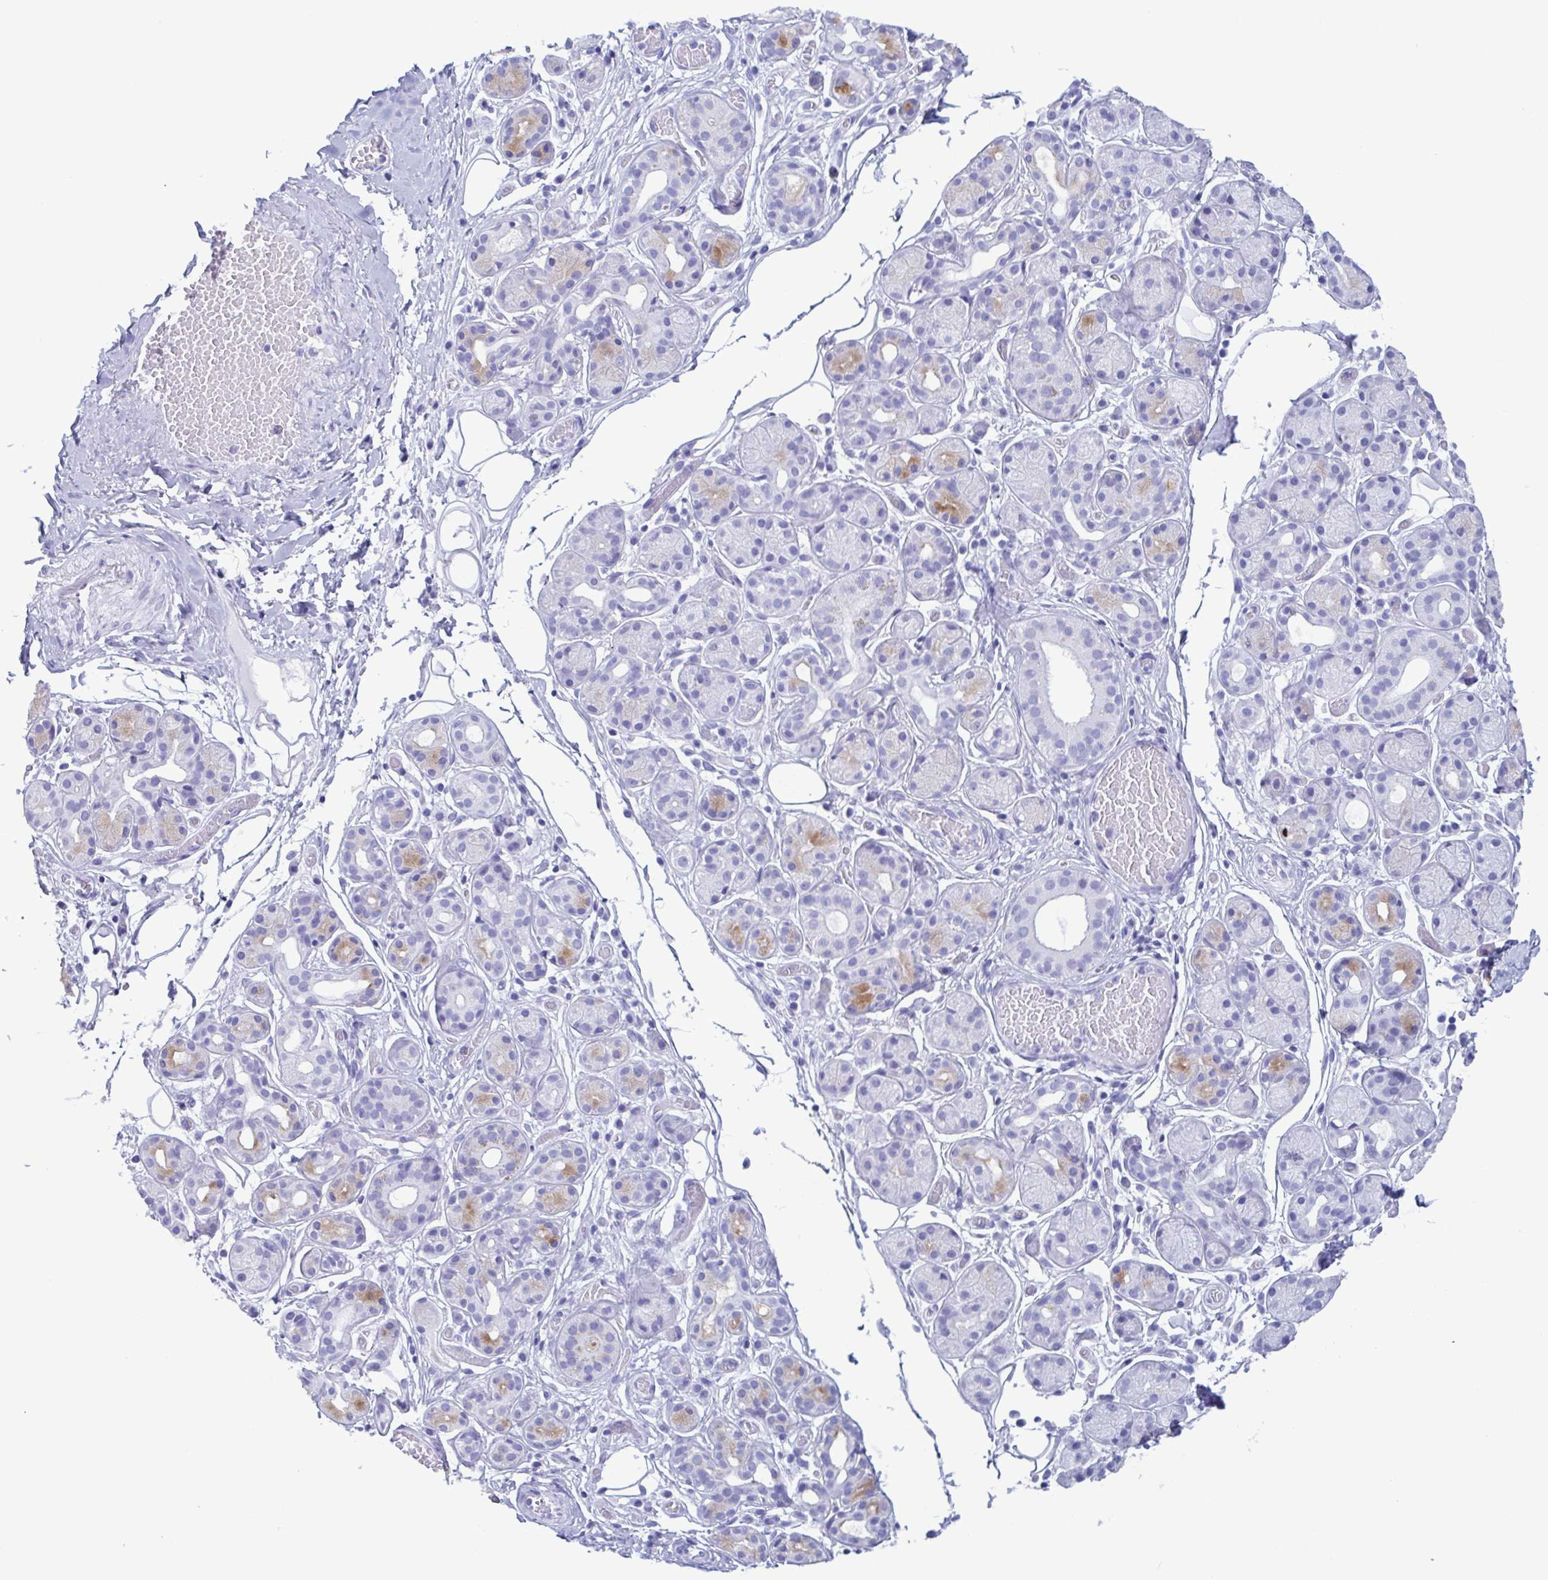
{"staining": {"intensity": "moderate", "quantity": "<25%", "location": "cytoplasmic/membranous"}, "tissue": "salivary gland", "cell_type": "Glandular cells", "image_type": "normal", "snomed": [{"axis": "morphology", "description": "Normal tissue, NOS"}, {"axis": "topography", "description": "Salivary gland"}, {"axis": "topography", "description": "Peripheral nerve tissue"}], "caption": "High-magnification brightfield microscopy of unremarkable salivary gland stained with DAB (brown) and counterstained with hematoxylin (blue). glandular cells exhibit moderate cytoplasmic/membranous positivity is seen in approximately<25% of cells.", "gene": "LTF", "patient": {"sex": "male", "age": 71}}